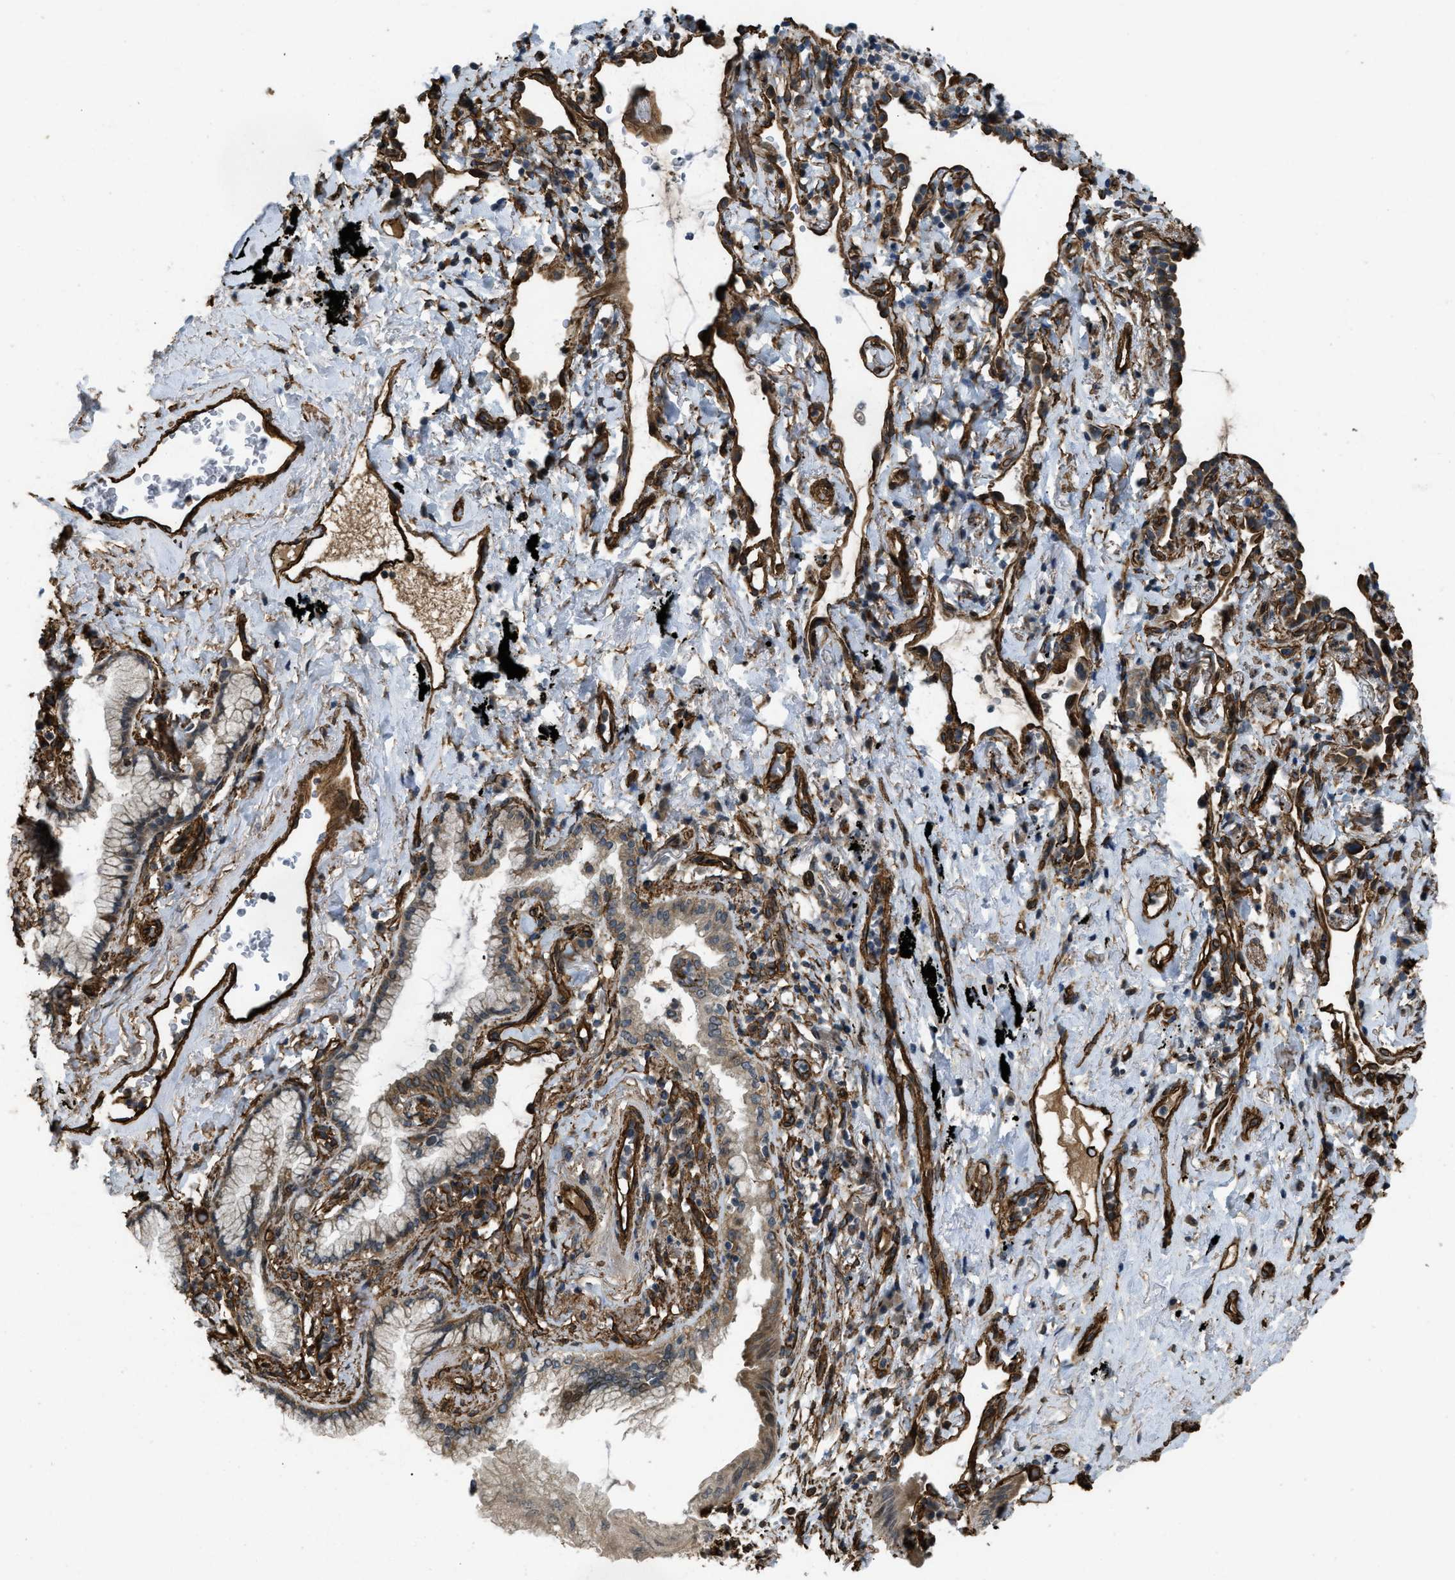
{"staining": {"intensity": "moderate", "quantity": ">75%", "location": "cytoplasmic/membranous"}, "tissue": "lung cancer", "cell_type": "Tumor cells", "image_type": "cancer", "snomed": [{"axis": "morphology", "description": "Normal tissue, NOS"}, {"axis": "morphology", "description": "Adenocarcinoma, NOS"}, {"axis": "topography", "description": "Bronchus"}, {"axis": "topography", "description": "Lung"}], "caption": "Human adenocarcinoma (lung) stained with a brown dye displays moderate cytoplasmic/membranous positive positivity in about >75% of tumor cells.", "gene": "NMB", "patient": {"sex": "female", "age": 70}}